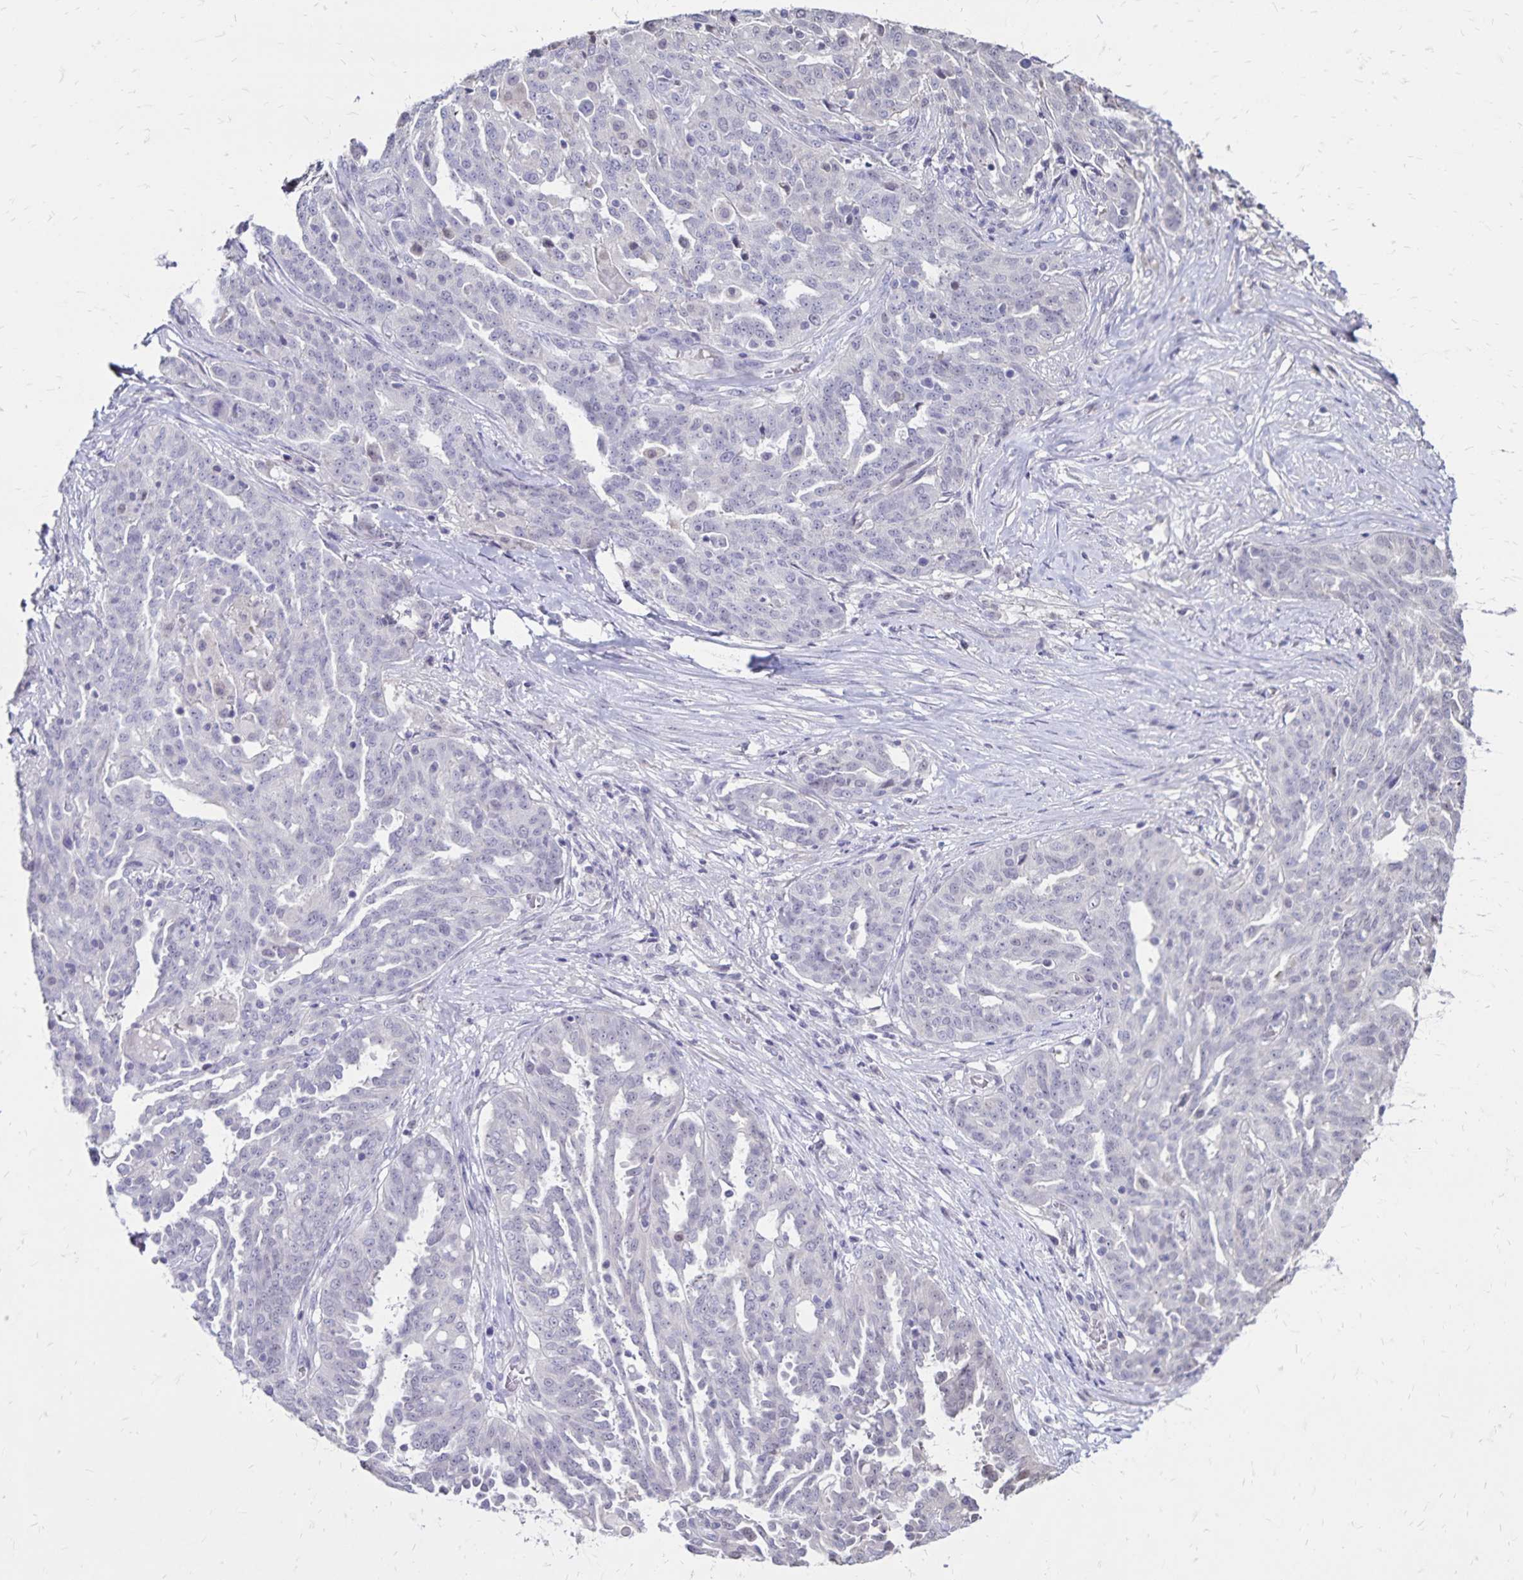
{"staining": {"intensity": "negative", "quantity": "none", "location": "none"}, "tissue": "ovarian cancer", "cell_type": "Tumor cells", "image_type": "cancer", "snomed": [{"axis": "morphology", "description": "Cystadenocarcinoma, serous, NOS"}, {"axis": "topography", "description": "Ovary"}], "caption": "The micrograph demonstrates no significant staining in tumor cells of ovarian cancer.", "gene": "SH3GL3", "patient": {"sex": "female", "age": 67}}